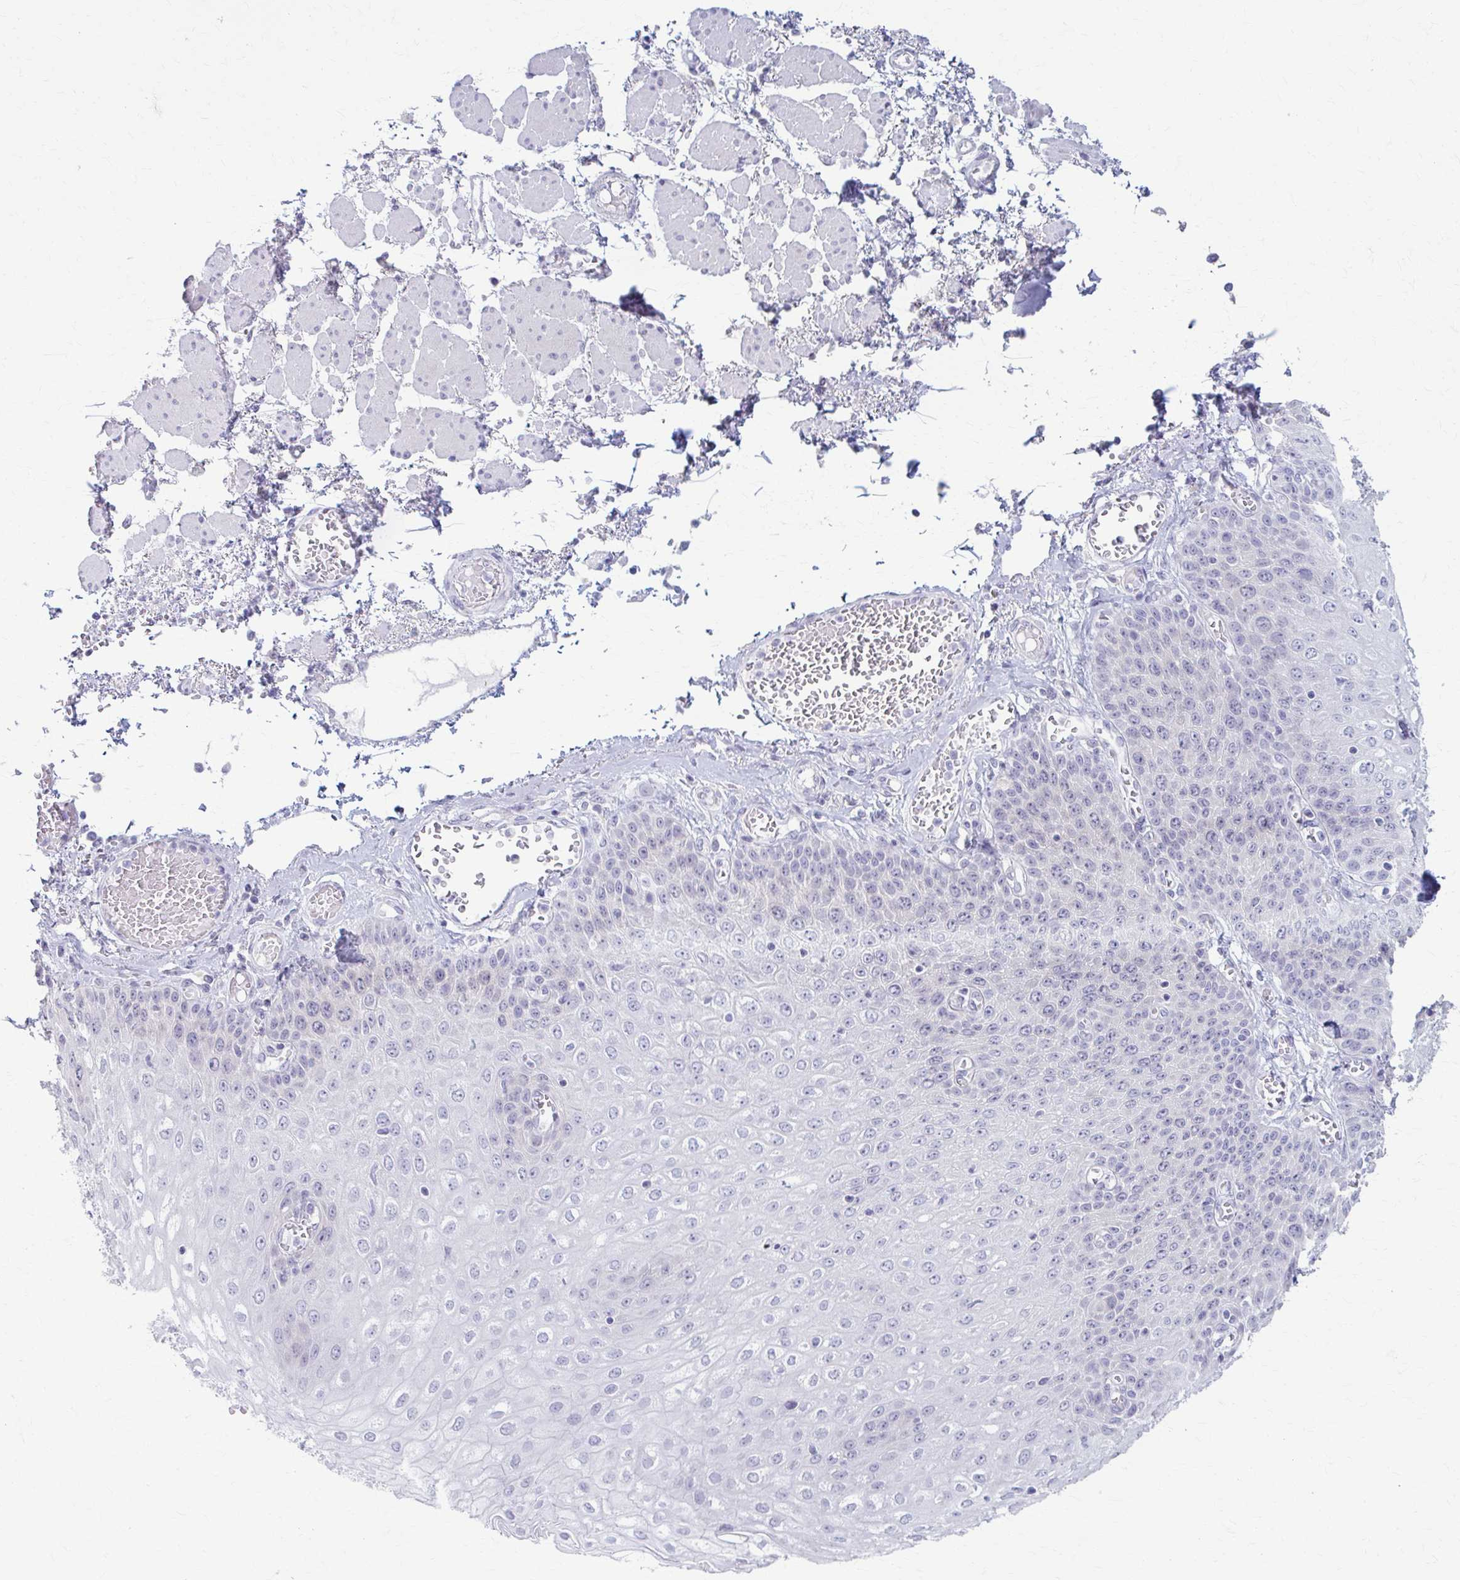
{"staining": {"intensity": "negative", "quantity": "none", "location": "none"}, "tissue": "esophagus", "cell_type": "Squamous epithelial cells", "image_type": "normal", "snomed": [{"axis": "morphology", "description": "Normal tissue, NOS"}, {"axis": "morphology", "description": "Adenocarcinoma, NOS"}, {"axis": "topography", "description": "Esophagus"}], "caption": "Immunohistochemistry photomicrograph of unremarkable esophagus: human esophagus stained with DAB (3,3'-diaminobenzidine) demonstrates no significant protein positivity in squamous epithelial cells.", "gene": "LDLRAP1", "patient": {"sex": "male", "age": 81}}